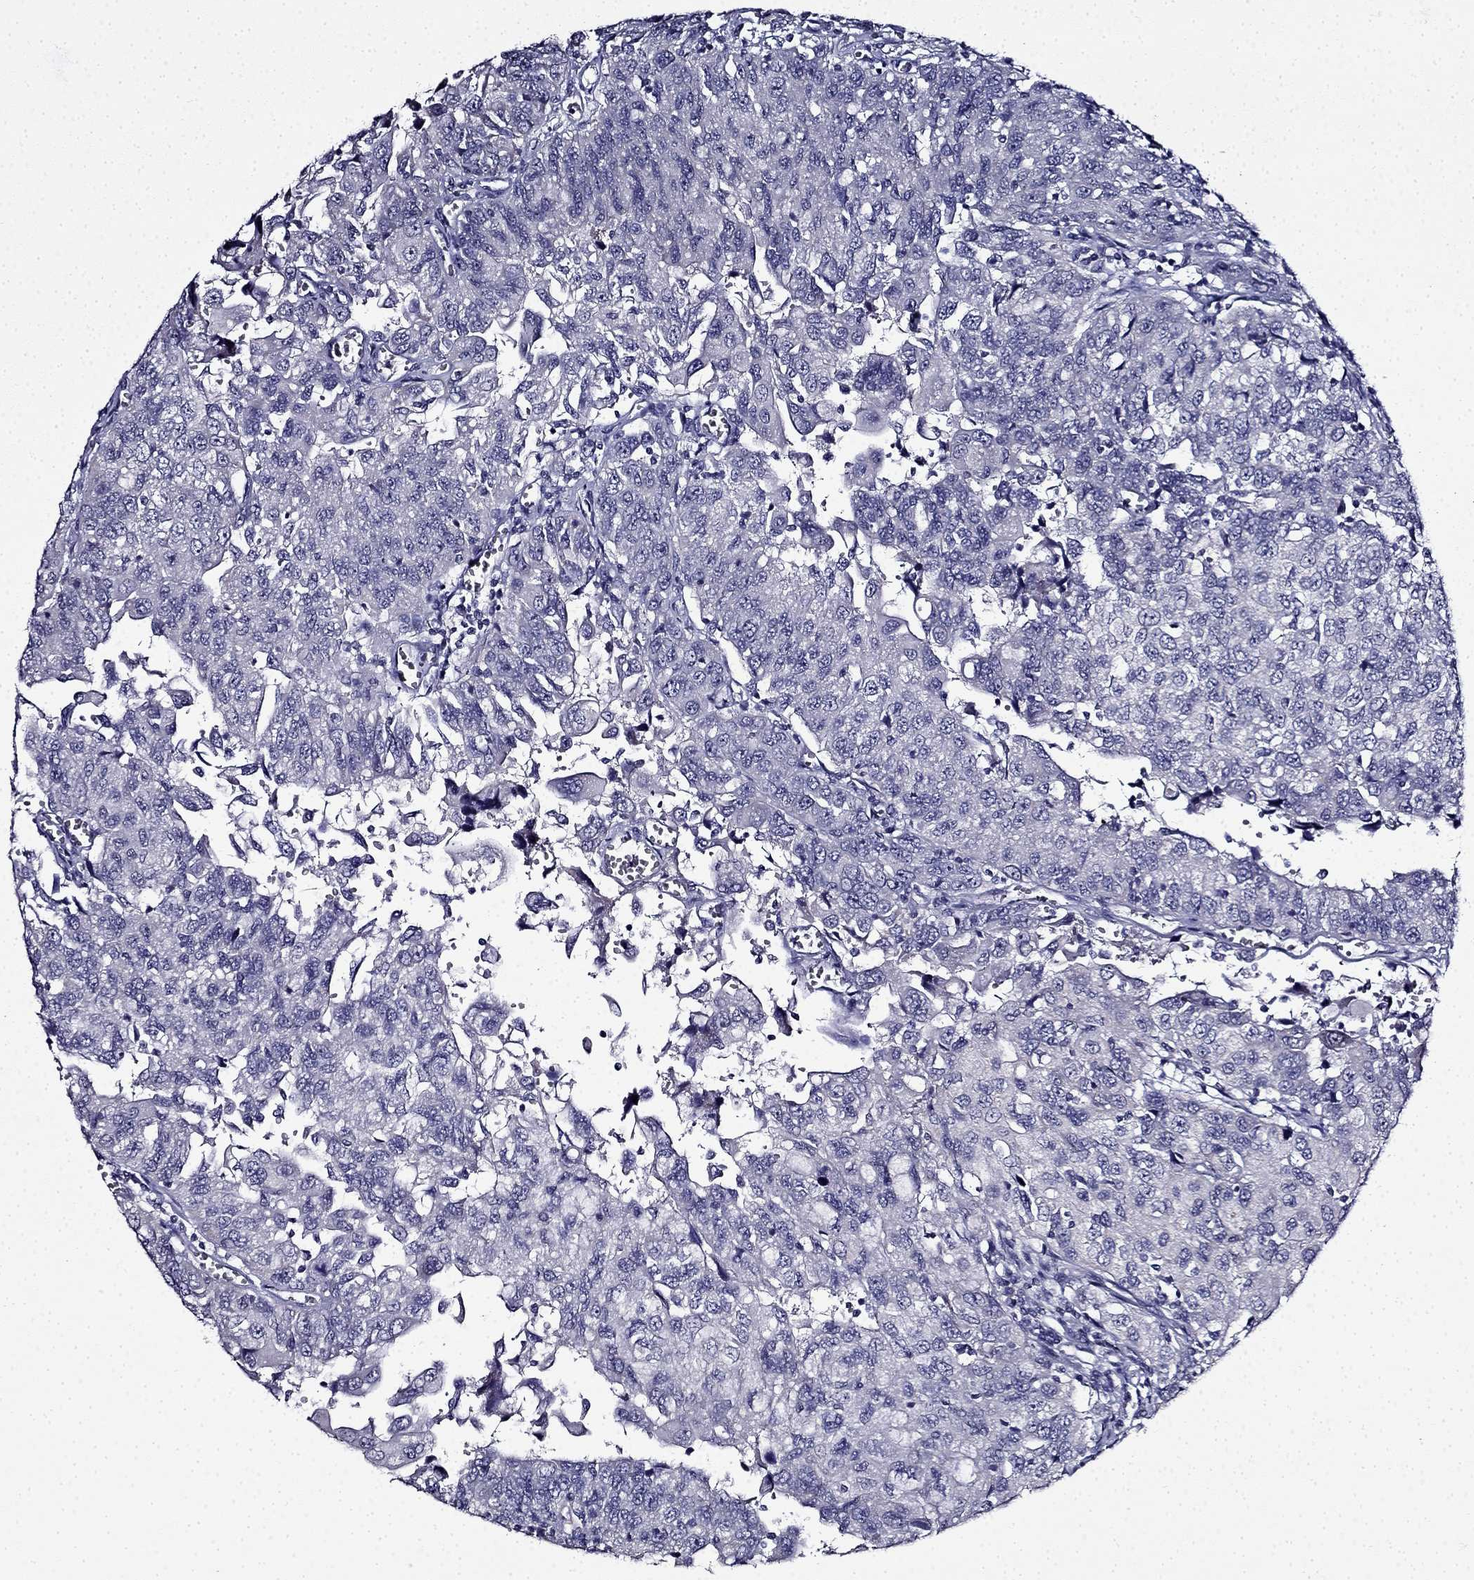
{"staining": {"intensity": "strong", "quantity": "<25%", "location": "cytoplasmic/membranous"}, "tissue": "urothelial cancer", "cell_type": "Tumor cells", "image_type": "cancer", "snomed": [{"axis": "morphology", "description": "Urothelial carcinoma, NOS"}, {"axis": "morphology", "description": "Urothelial carcinoma, High grade"}, {"axis": "topography", "description": "Urinary bladder"}], "caption": "Human urothelial carcinoma (high-grade) stained for a protein (brown) displays strong cytoplasmic/membranous positive expression in approximately <25% of tumor cells.", "gene": "TMEM266", "patient": {"sex": "female", "age": 73}}